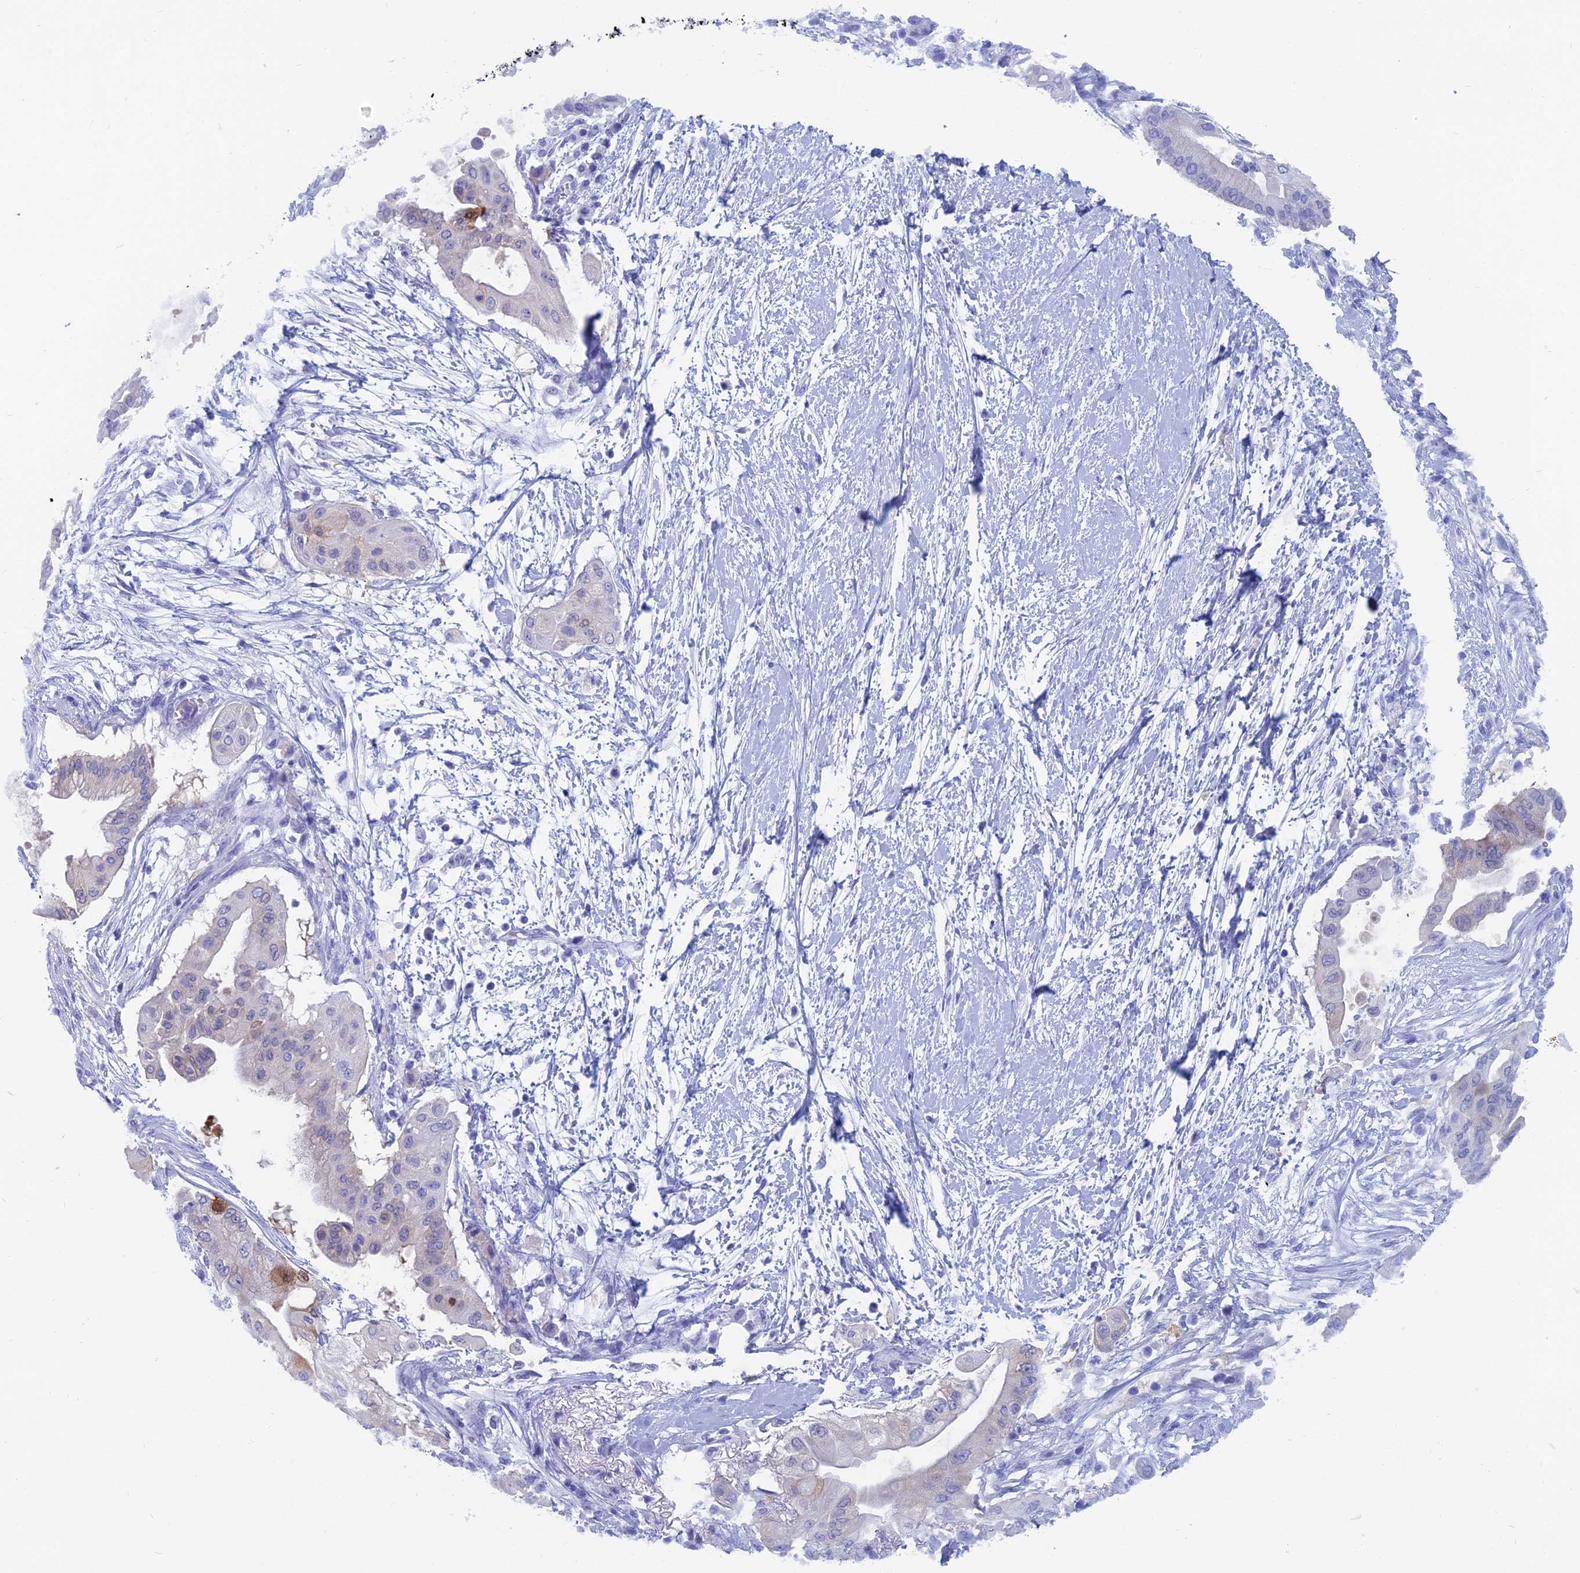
{"staining": {"intensity": "negative", "quantity": "none", "location": "none"}, "tissue": "pancreatic cancer", "cell_type": "Tumor cells", "image_type": "cancer", "snomed": [{"axis": "morphology", "description": "Adenocarcinoma, NOS"}, {"axis": "topography", "description": "Pancreas"}], "caption": "Pancreatic cancer stained for a protein using immunohistochemistry (IHC) demonstrates no staining tumor cells.", "gene": "CAPS", "patient": {"sex": "male", "age": 68}}